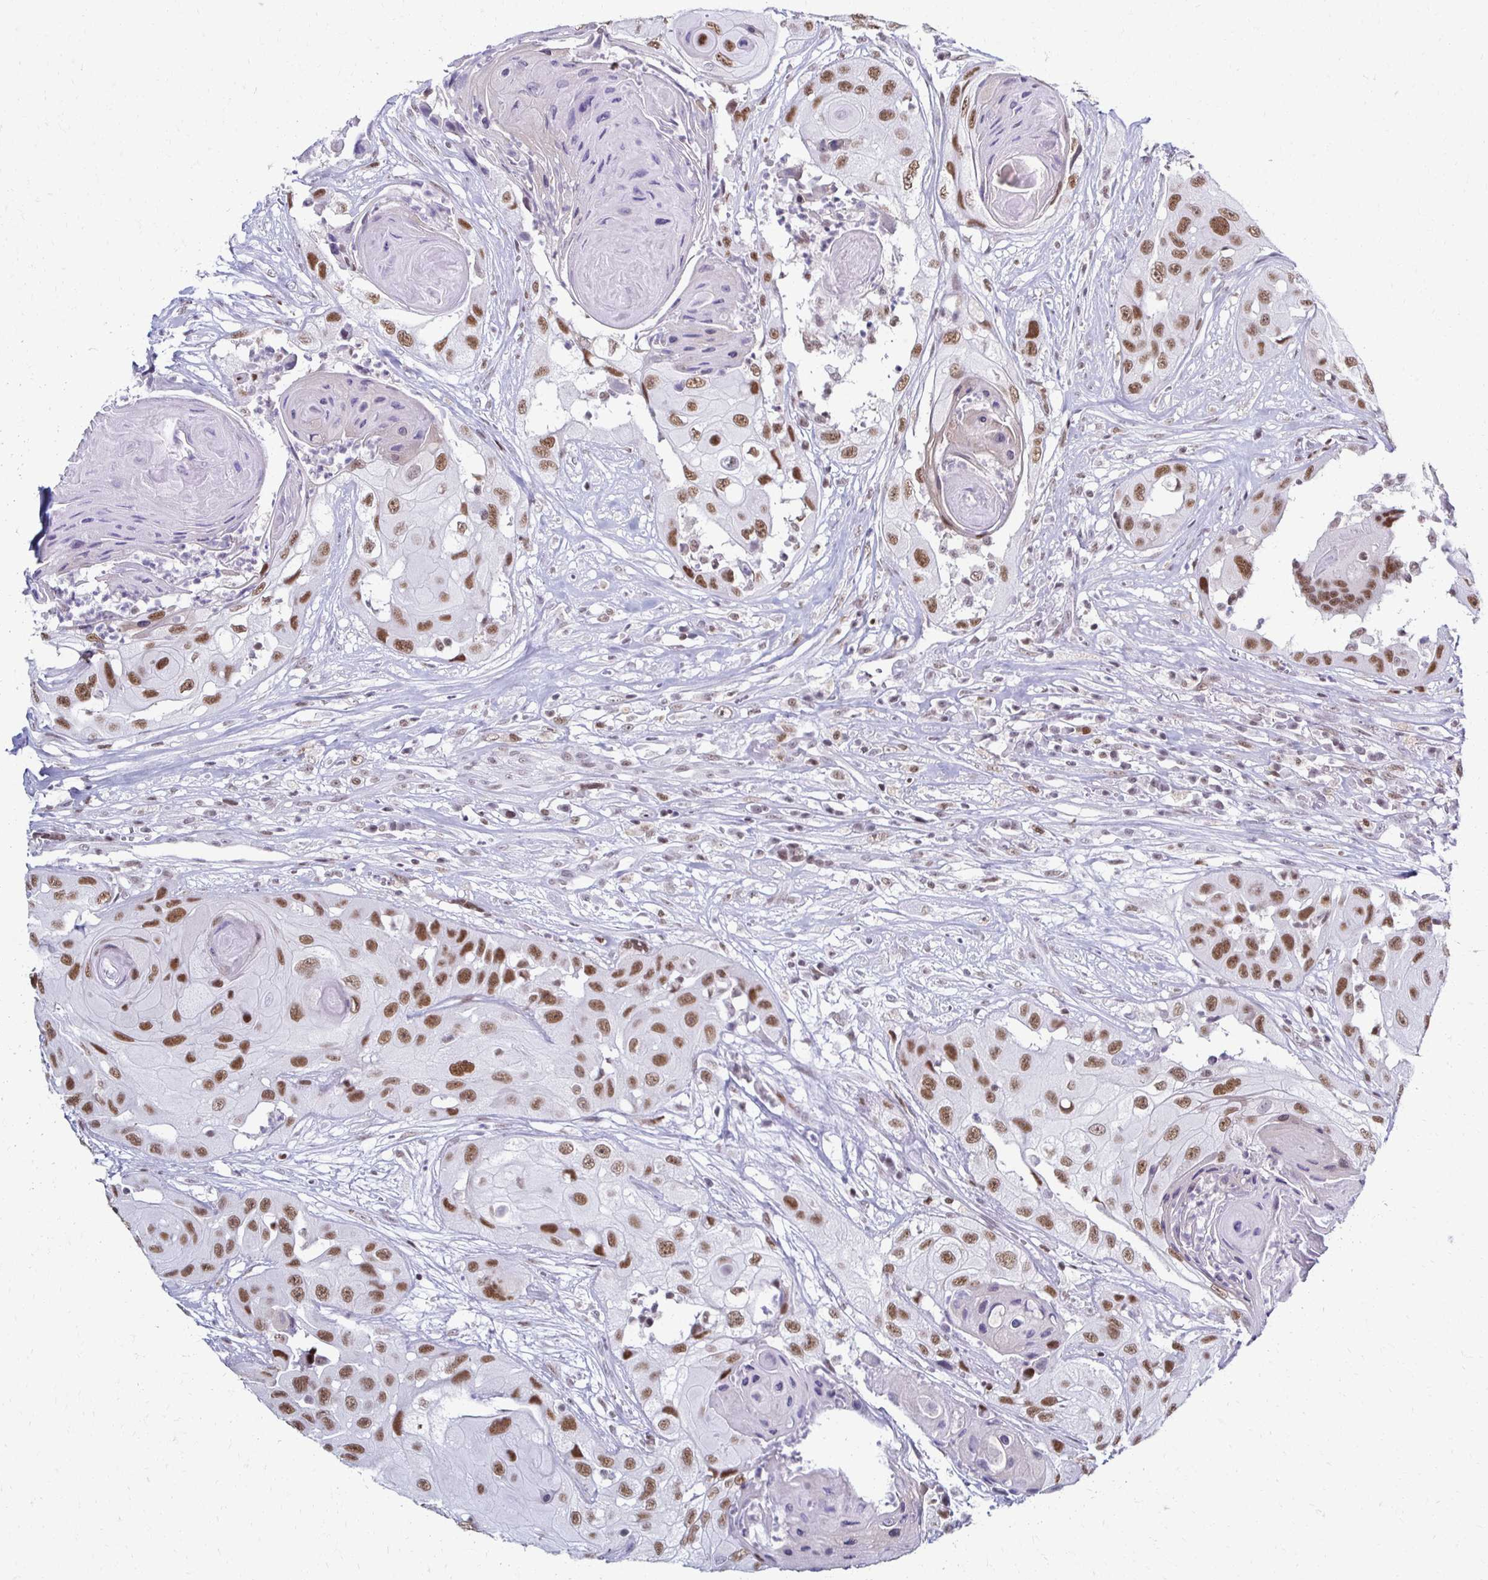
{"staining": {"intensity": "moderate", "quantity": ">75%", "location": "nuclear"}, "tissue": "head and neck cancer", "cell_type": "Tumor cells", "image_type": "cancer", "snomed": [{"axis": "morphology", "description": "Squamous cell carcinoma, NOS"}, {"axis": "topography", "description": "Head-Neck"}], "caption": "The photomicrograph reveals immunohistochemical staining of head and neck cancer. There is moderate nuclear expression is appreciated in approximately >75% of tumor cells.", "gene": "IRF7", "patient": {"sex": "male", "age": 83}}